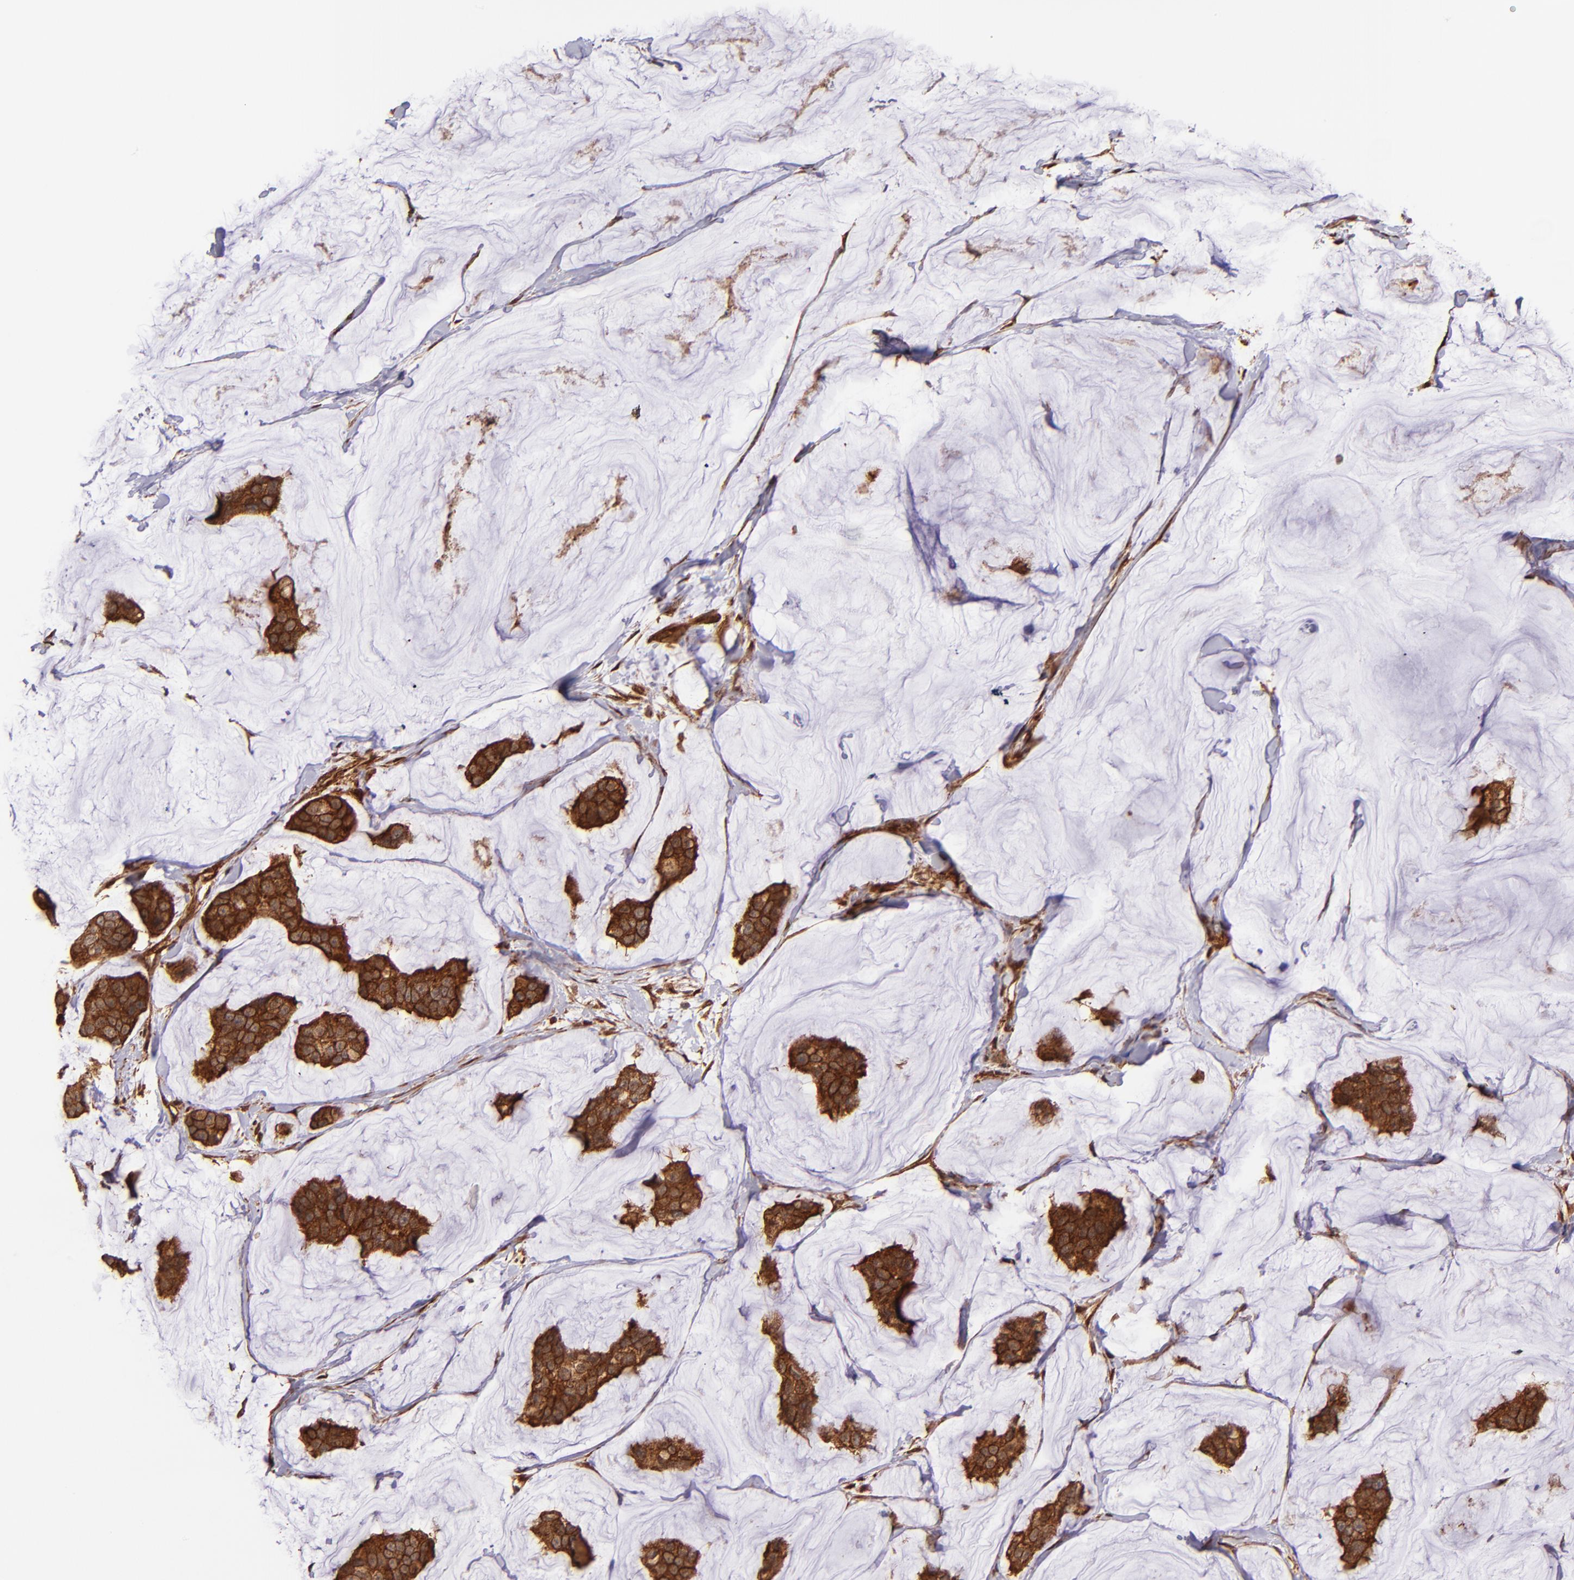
{"staining": {"intensity": "strong", "quantity": ">75%", "location": "cytoplasmic/membranous"}, "tissue": "breast cancer", "cell_type": "Tumor cells", "image_type": "cancer", "snomed": [{"axis": "morphology", "description": "Normal tissue, NOS"}, {"axis": "morphology", "description": "Duct carcinoma"}, {"axis": "topography", "description": "Breast"}], "caption": "The immunohistochemical stain highlights strong cytoplasmic/membranous expression in tumor cells of invasive ductal carcinoma (breast) tissue.", "gene": "STX8", "patient": {"sex": "female", "age": 50}}